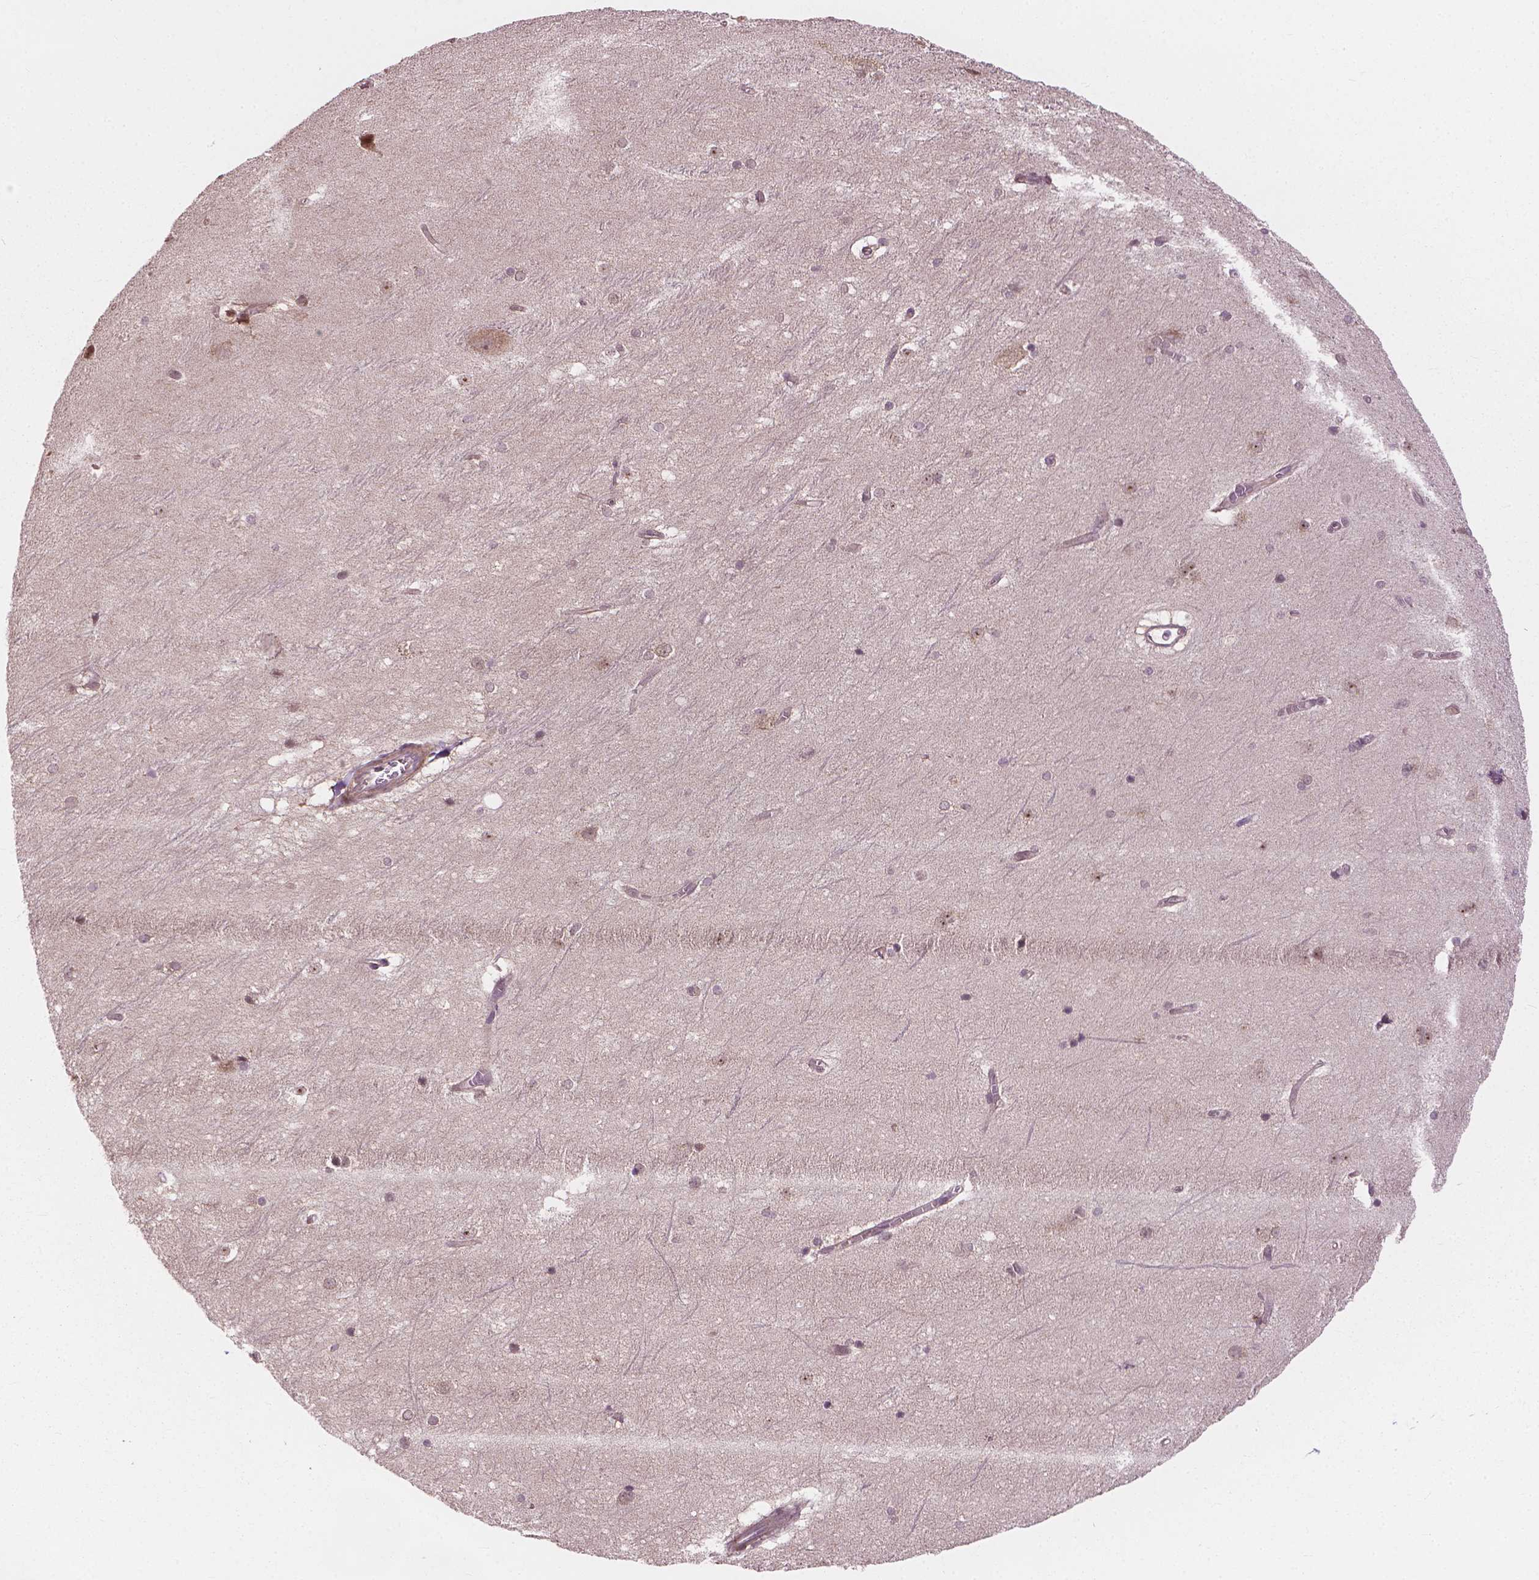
{"staining": {"intensity": "negative", "quantity": "none", "location": "none"}, "tissue": "hippocampus", "cell_type": "Glial cells", "image_type": "normal", "snomed": [{"axis": "morphology", "description": "Normal tissue, NOS"}, {"axis": "topography", "description": "Cerebral cortex"}, {"axis": "topography", "description": "Hippocampus"}], "caption": "Immunohistochemistry photomicrograph of normal hippocampus: hippocampus stained with DAB reveals no significant protein staining in glial cells. Brightfield microscopy of IHC stained with DAB (brown) and hematoxylin (blue), captured at high magnification.", "gene": "PPP1CB", "patient": {"sex": "female", "age": 19}}